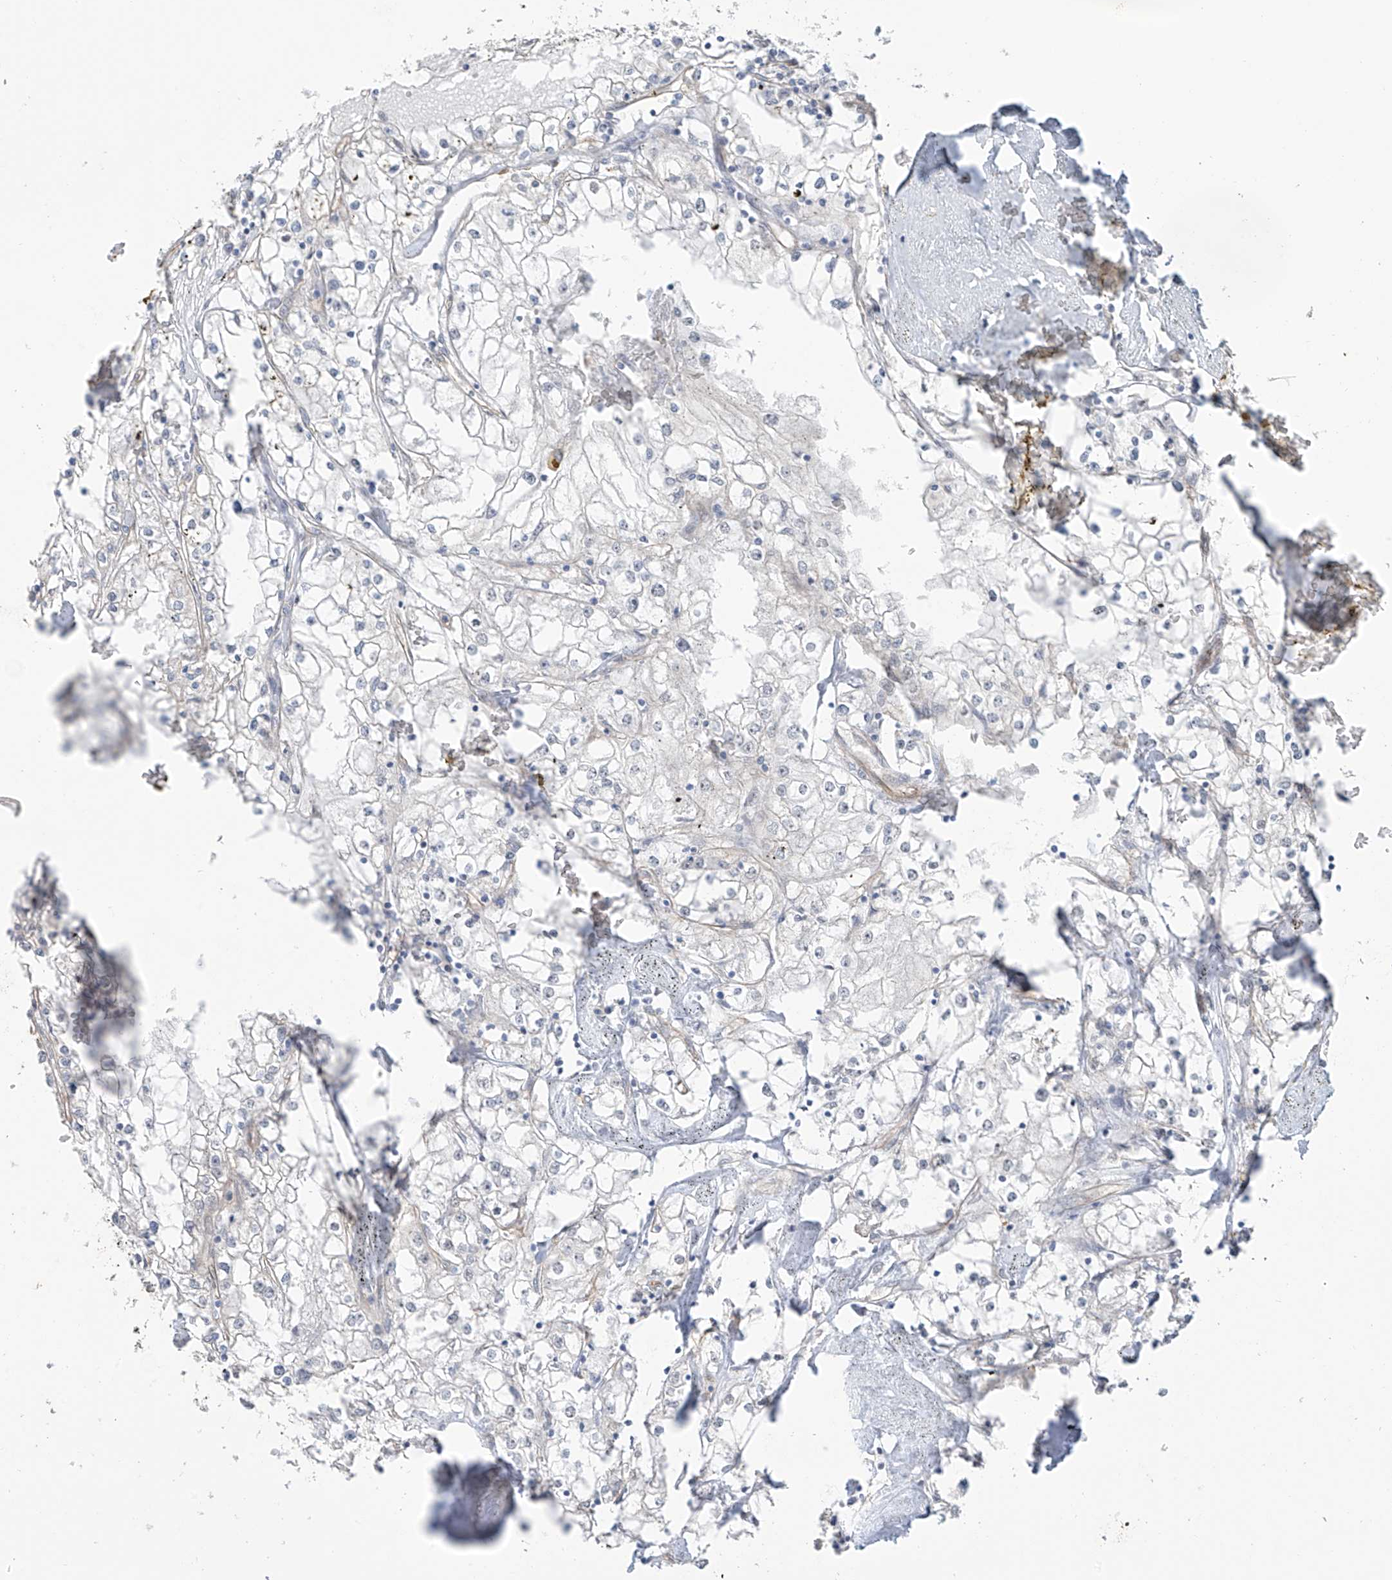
{"staining": {"intensity": "negative", "quantity": "none", "location": "none"}, "tissue": "renal cancer", "cell_type": "Tumor cells", "image_type": "cancer", "snomed": [{"axis": "morphology", "description": "Adenocarcinoma, NOS"}, {"axis": "topography", "description": "Kidney"}], "caption": "Immunohistochemical staining of human renal cancer demonstrates no significant positivity in tumor cells.", "gene": "TUBE1", "patient": {"sex": "male", "age": 56}}